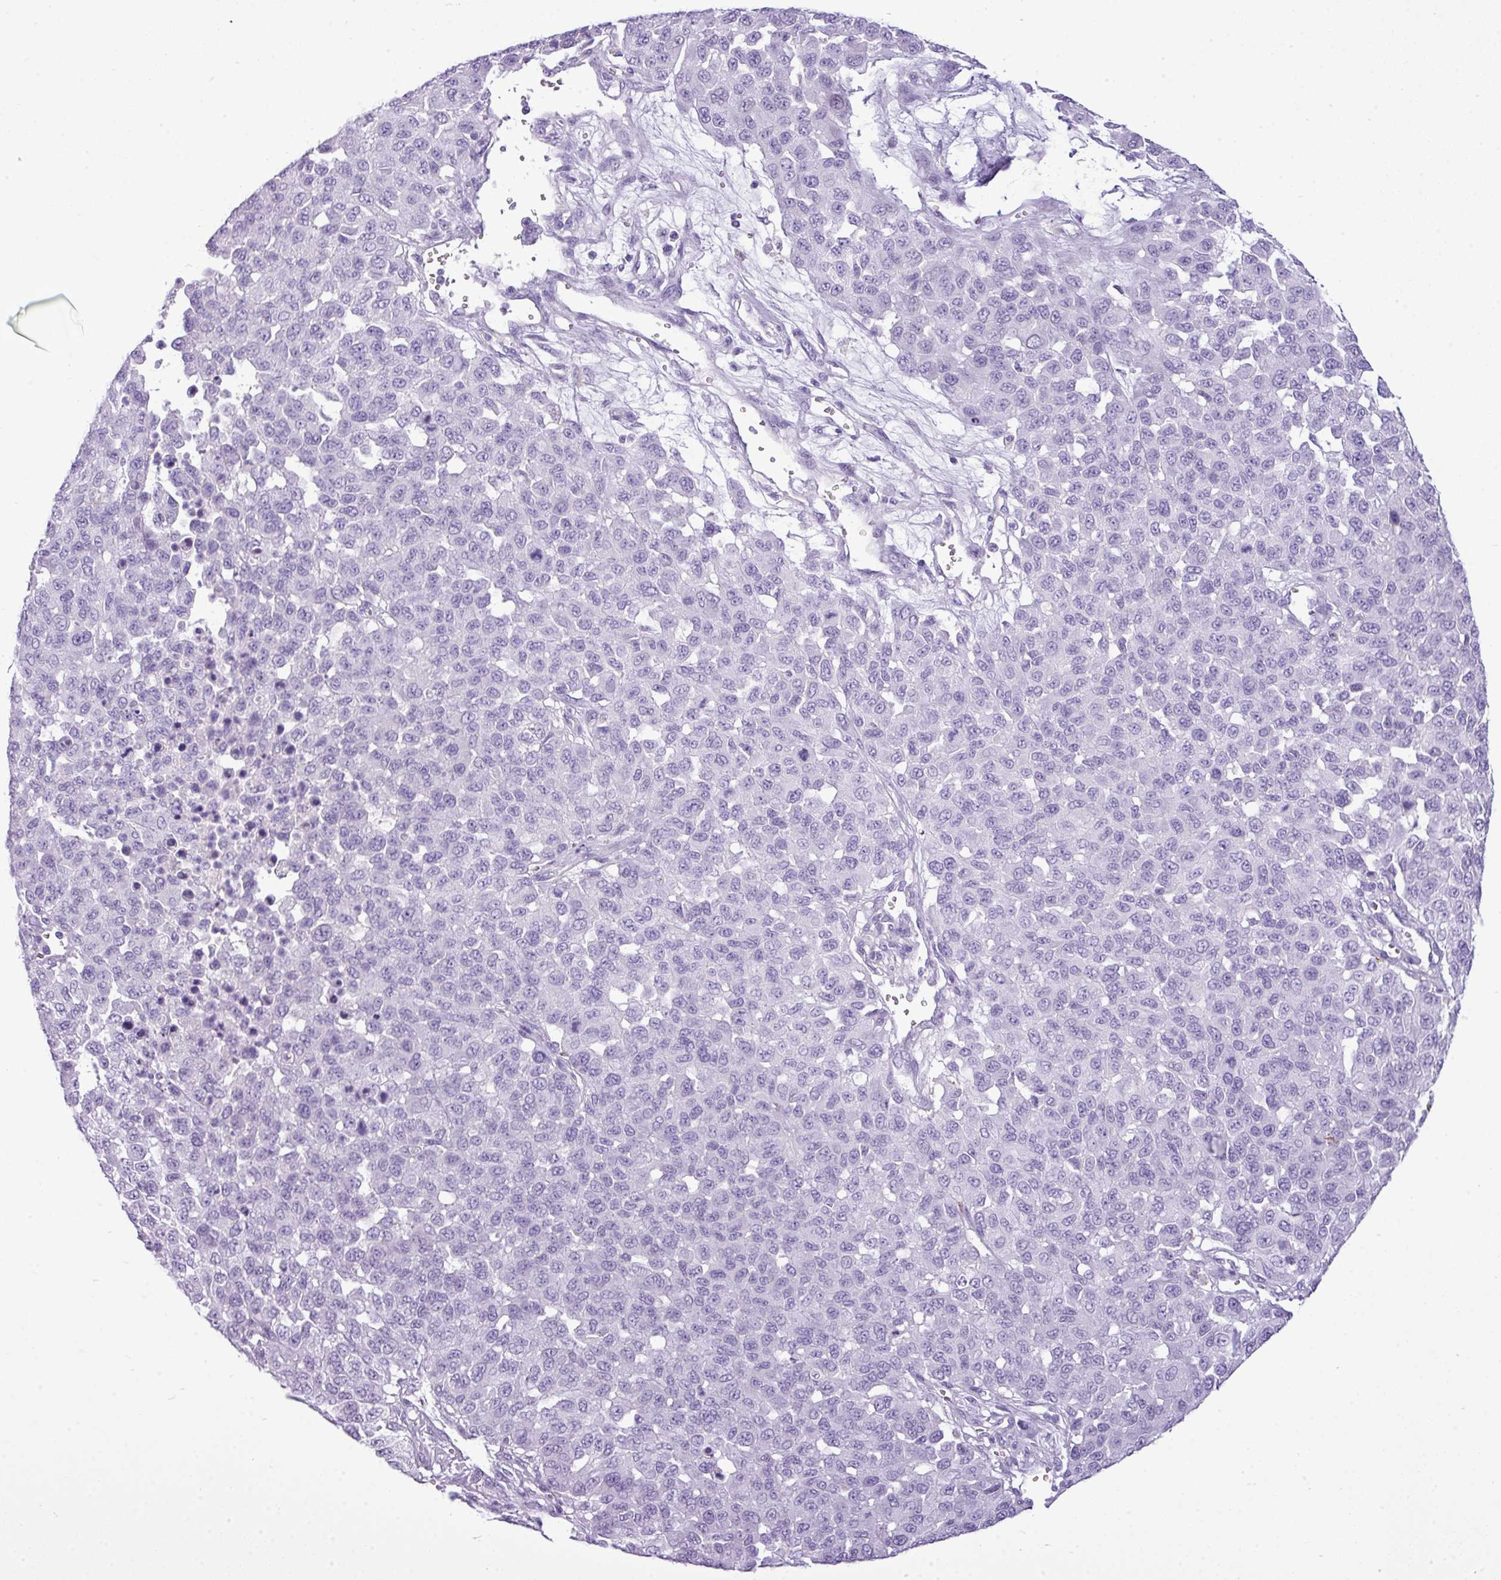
{"staining": {"intensity": "negative", "quantity": "none", "location": "none"}, "tissue": "melanoma", "cell_type": "Tumor cells", "image_type": "cancer", "snomed": [{"axis": "morphology", "description": "Malignant melanoma, NOS"}, {"axis": "topography", "description": "Skin"}], "caption": "Tumor cells show no significant expression in melanoma.", "gene": "RBMXL2", "patient": {"sex": "male", "age": 62}}